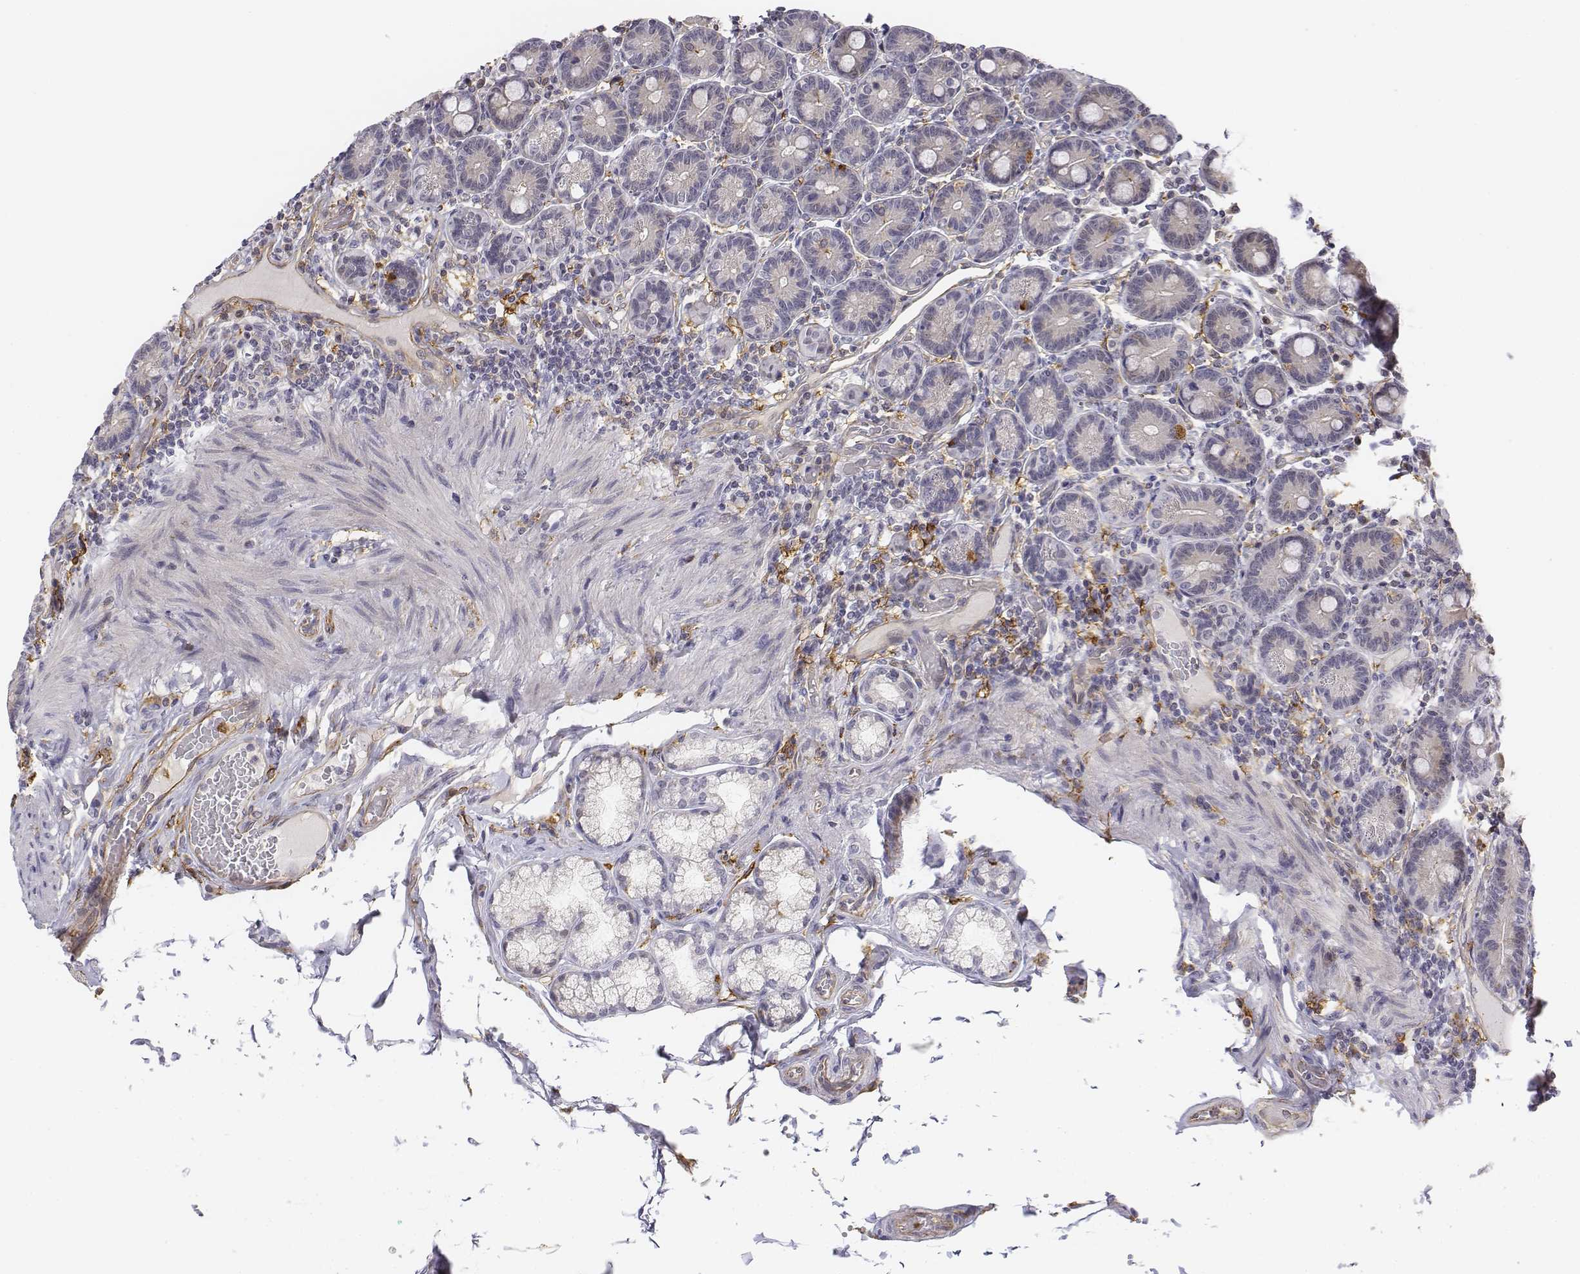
{"staining": {"intensity": "negative", "quantity": "none", "location": "none"}, "tissue": "duodenum", "cell_type": "Glandular cells", "image_type": "normal", "snomed": [{"axis": "morphology", "description": "Normal tissue, NOS"}, {"axis": "topography", "description": "Duodenum"}], "caption": "High magnification brightfield microscopy of benign duodenum stained with DAB (brown) and counterstained with hematoxylin (blue): glandular cells show no significant positivity.", "gene": "CD14", "patient": {"sex": "female", "age": 62}}